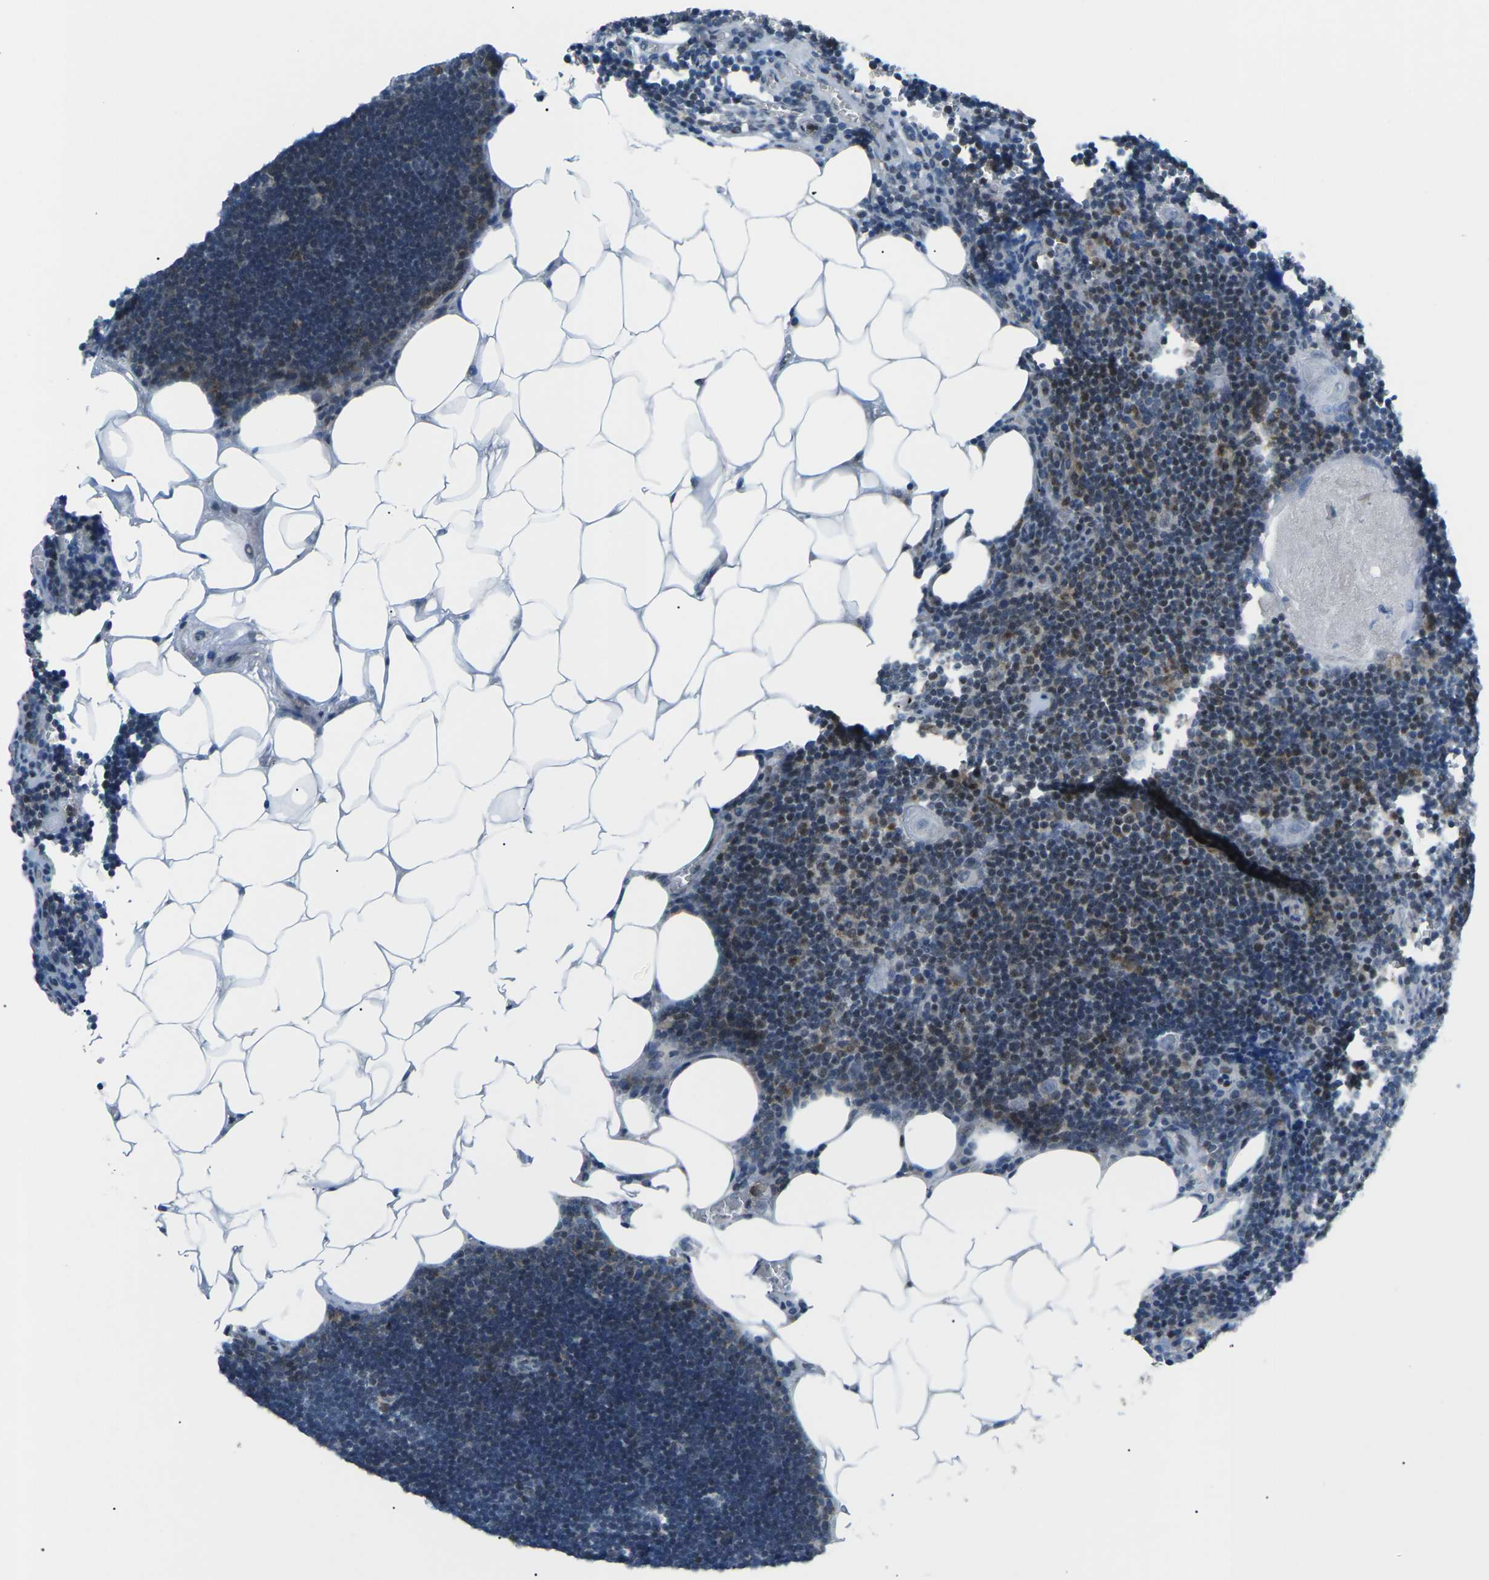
{"staining": {"intensity": "moderate", "quantity": "25%-75%", "location": "nuclear"}, "tissue": "lymph node", "cell_type": "Germinal center cells", "image_type": "normal", "snomed": [{"axis": "morphology", "description": "Normal tissue, NOS"}, {"axis": "topography", "description": "Lymph node"}], "caption": "IHC (DAB) staining of normal human lymph node exhibits moderate nuclear protein staining in about 25%-75% of germinal center cells. The protein of interest is shown in brown color, while the nuclei are stained blue.", "gene": "MBNL1", "patient": {"sex": "male", "age": 33}}